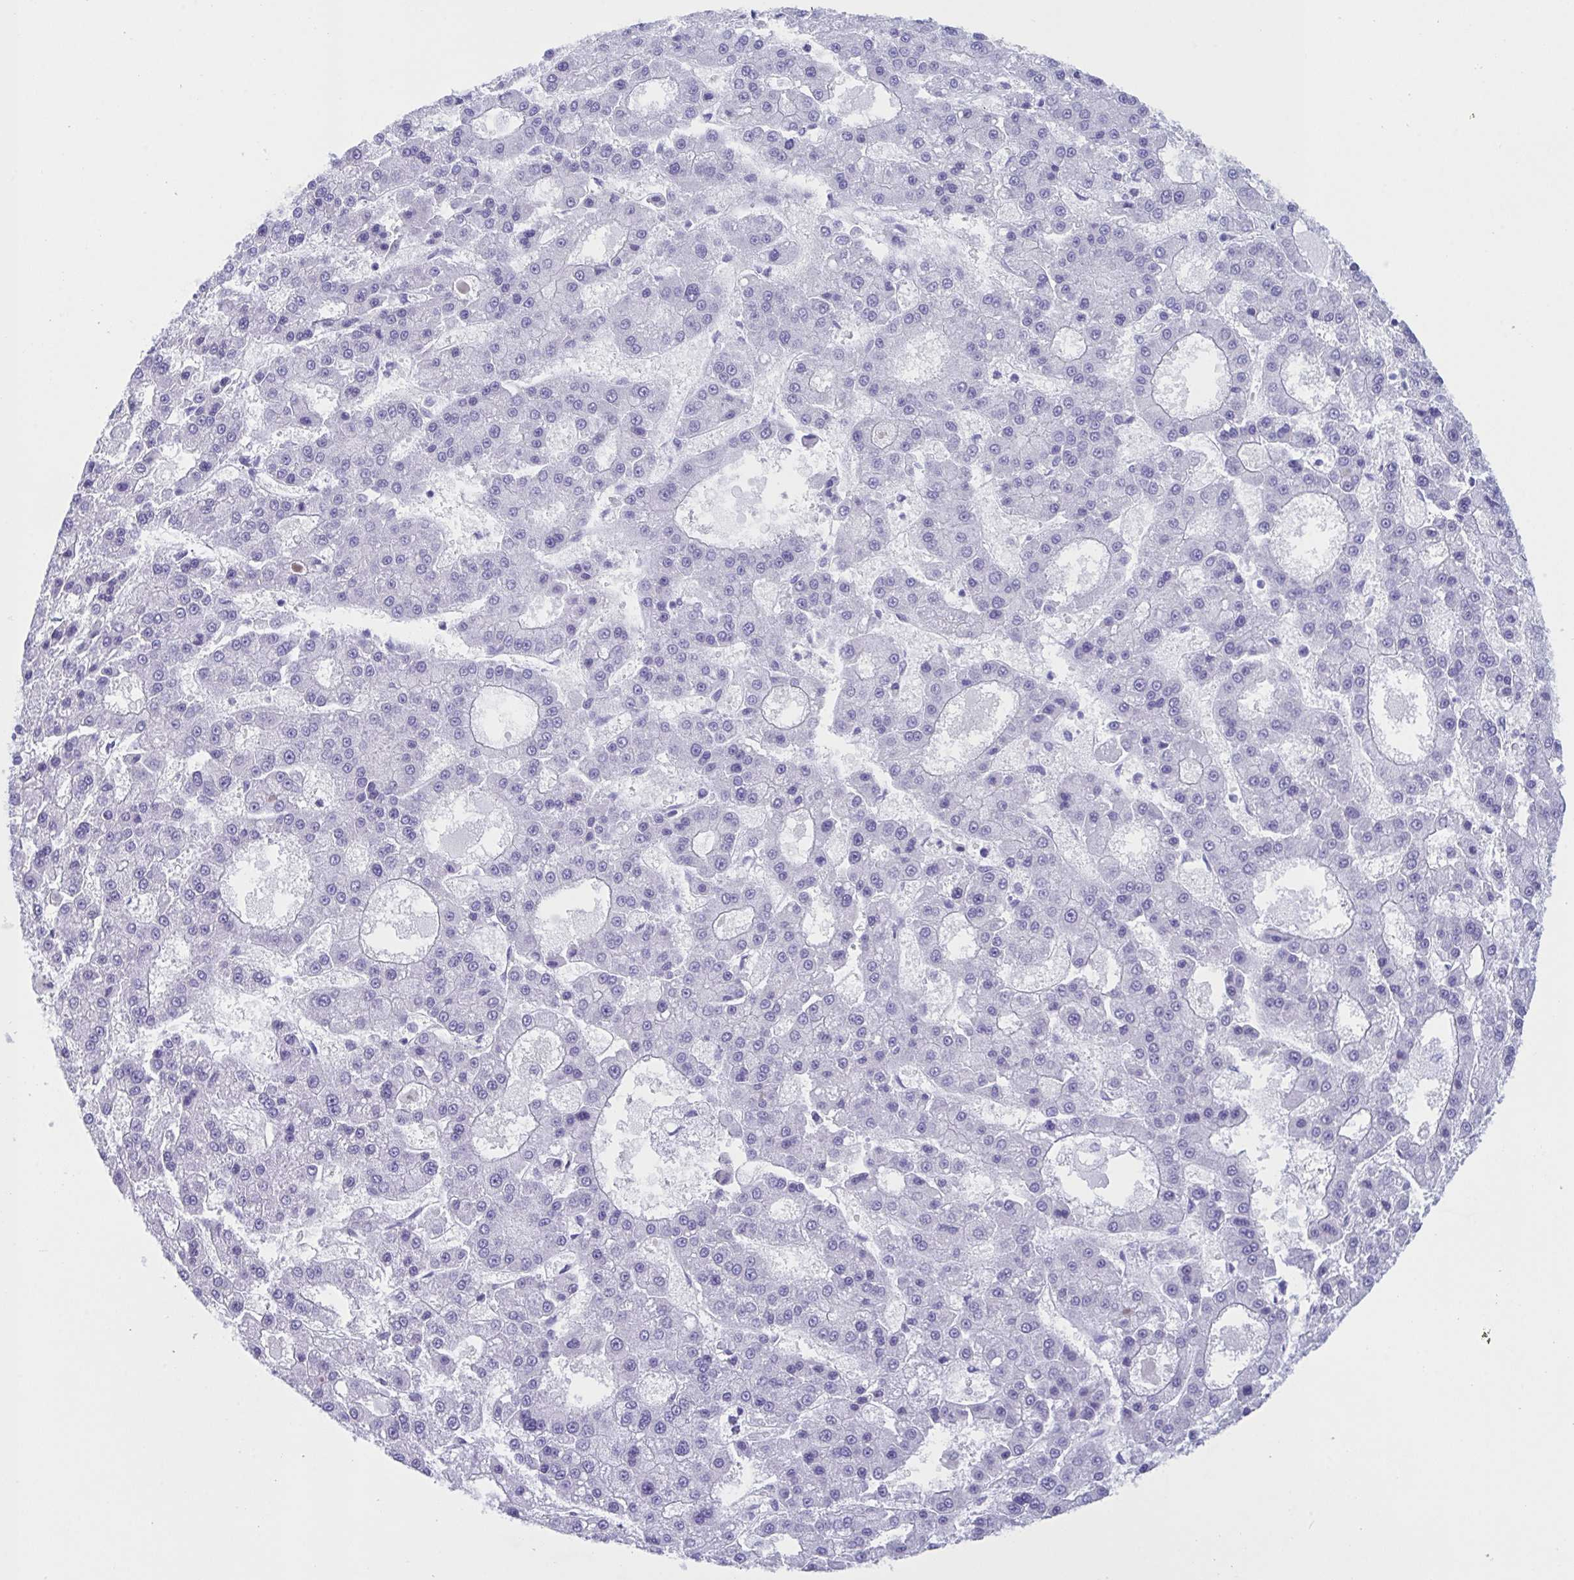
{"staining": {"intensity": "negative", "quantity": "none", "location": "none"}, "tissue": "liver cancer", "cell_type": "Tumor cells", "image_type": "cancer", "snomed": [{"axis": "morphology", "description": "Carcinoma, Hepatocellular, NOS"}, {"axis": "topography", "description": "Liver"}], "caption": "Tumor cells show no significant protein expression in liver cancer. (IHC, brightfield microscopy, high magnification).", "gene": "ZNF850", "patient": {"sex": "male", "age": 70}}